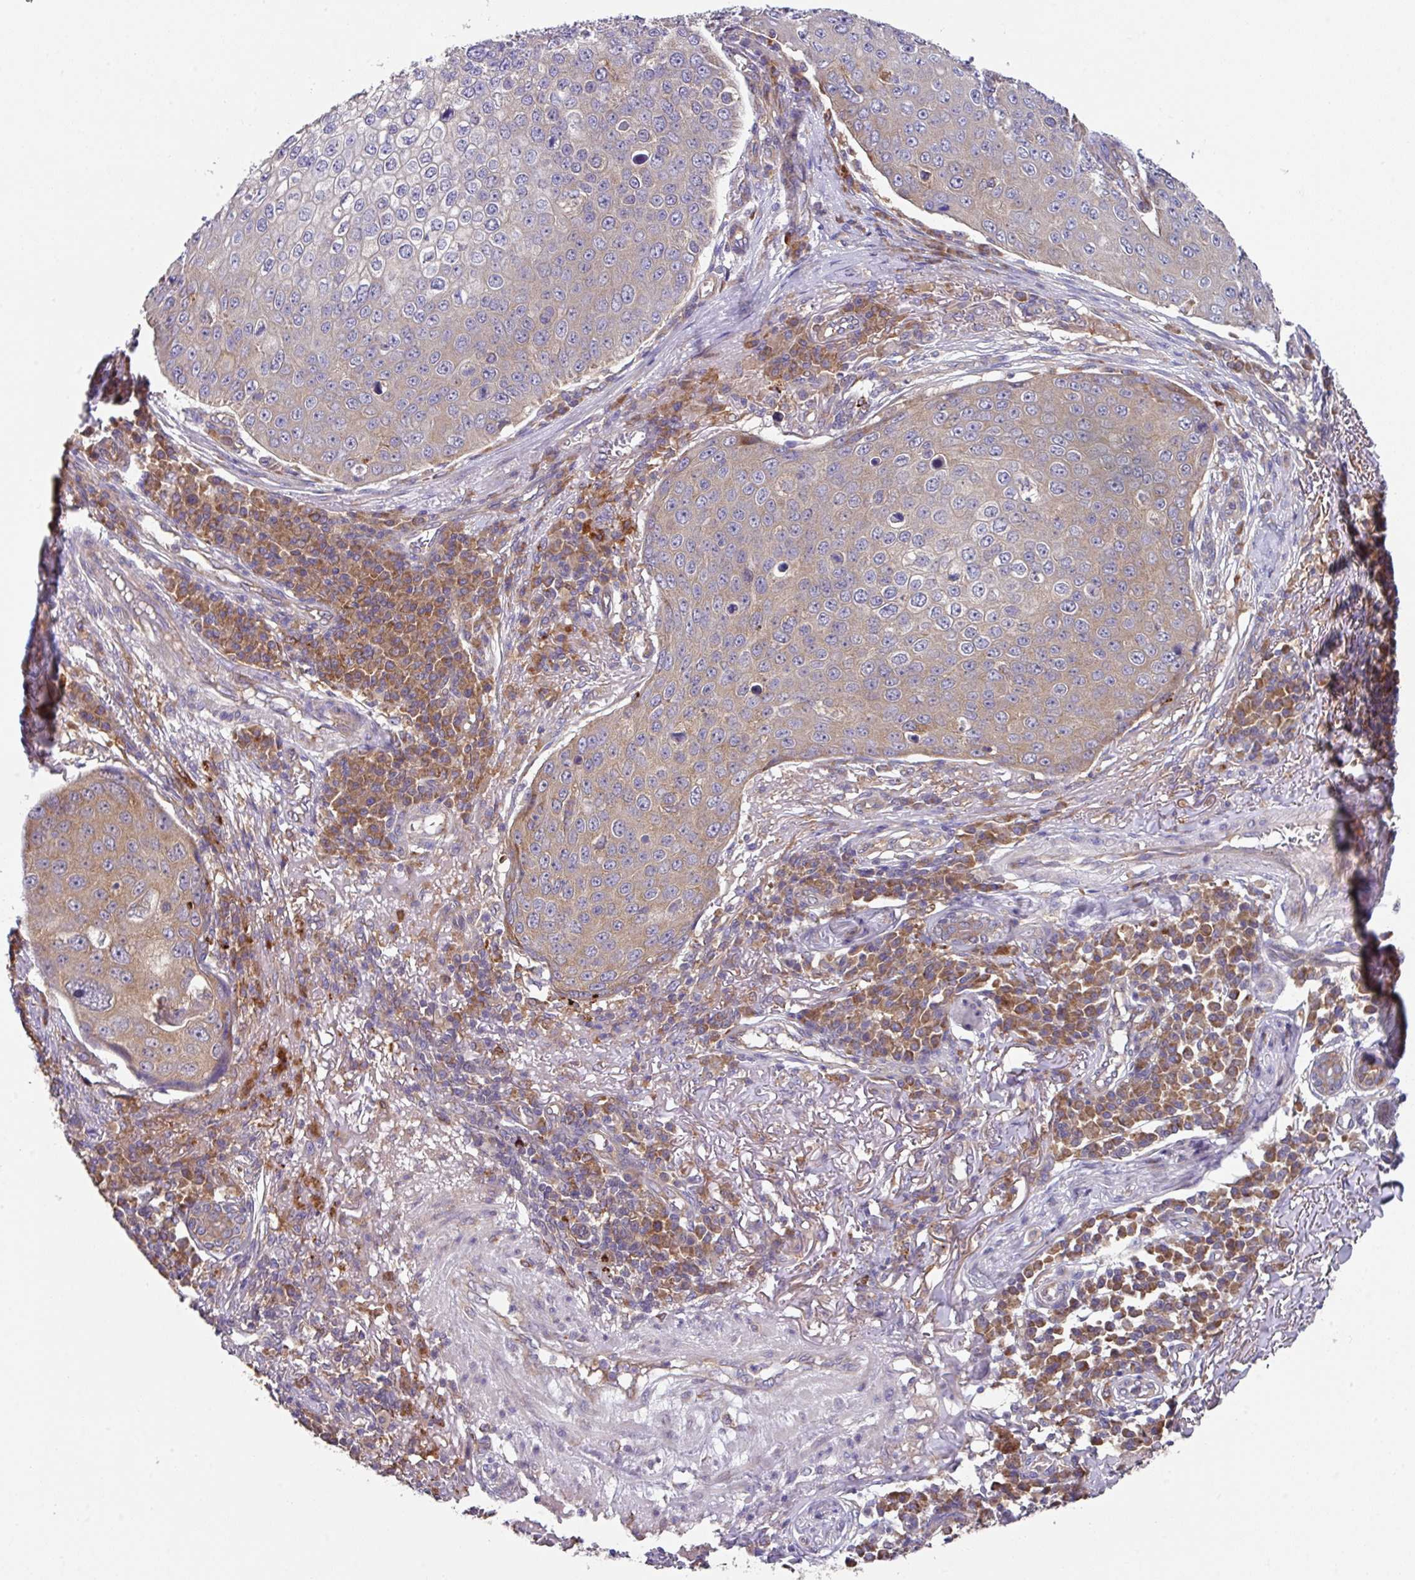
{"staining": {"intensity": "weak", "quantity": "25%-75%", "location": "cytoplasmic/membranous"}, "tissue": "skin cancer", "cell_type": "Tumor cells", "image_type": "cancer", "snomed": [{"axis": "morphology", "description": "Squamous cell carcinoma, NOS"}, {"axis": "topography", "description": "Skin"}], "caption": "A micrograph of human skin cancer stained for a protein reveals weak cytoplasmic/membranous brown staining in tumor cells.", "gene": "EIF4B", "patient": {"sex": "male", "age": 71}}